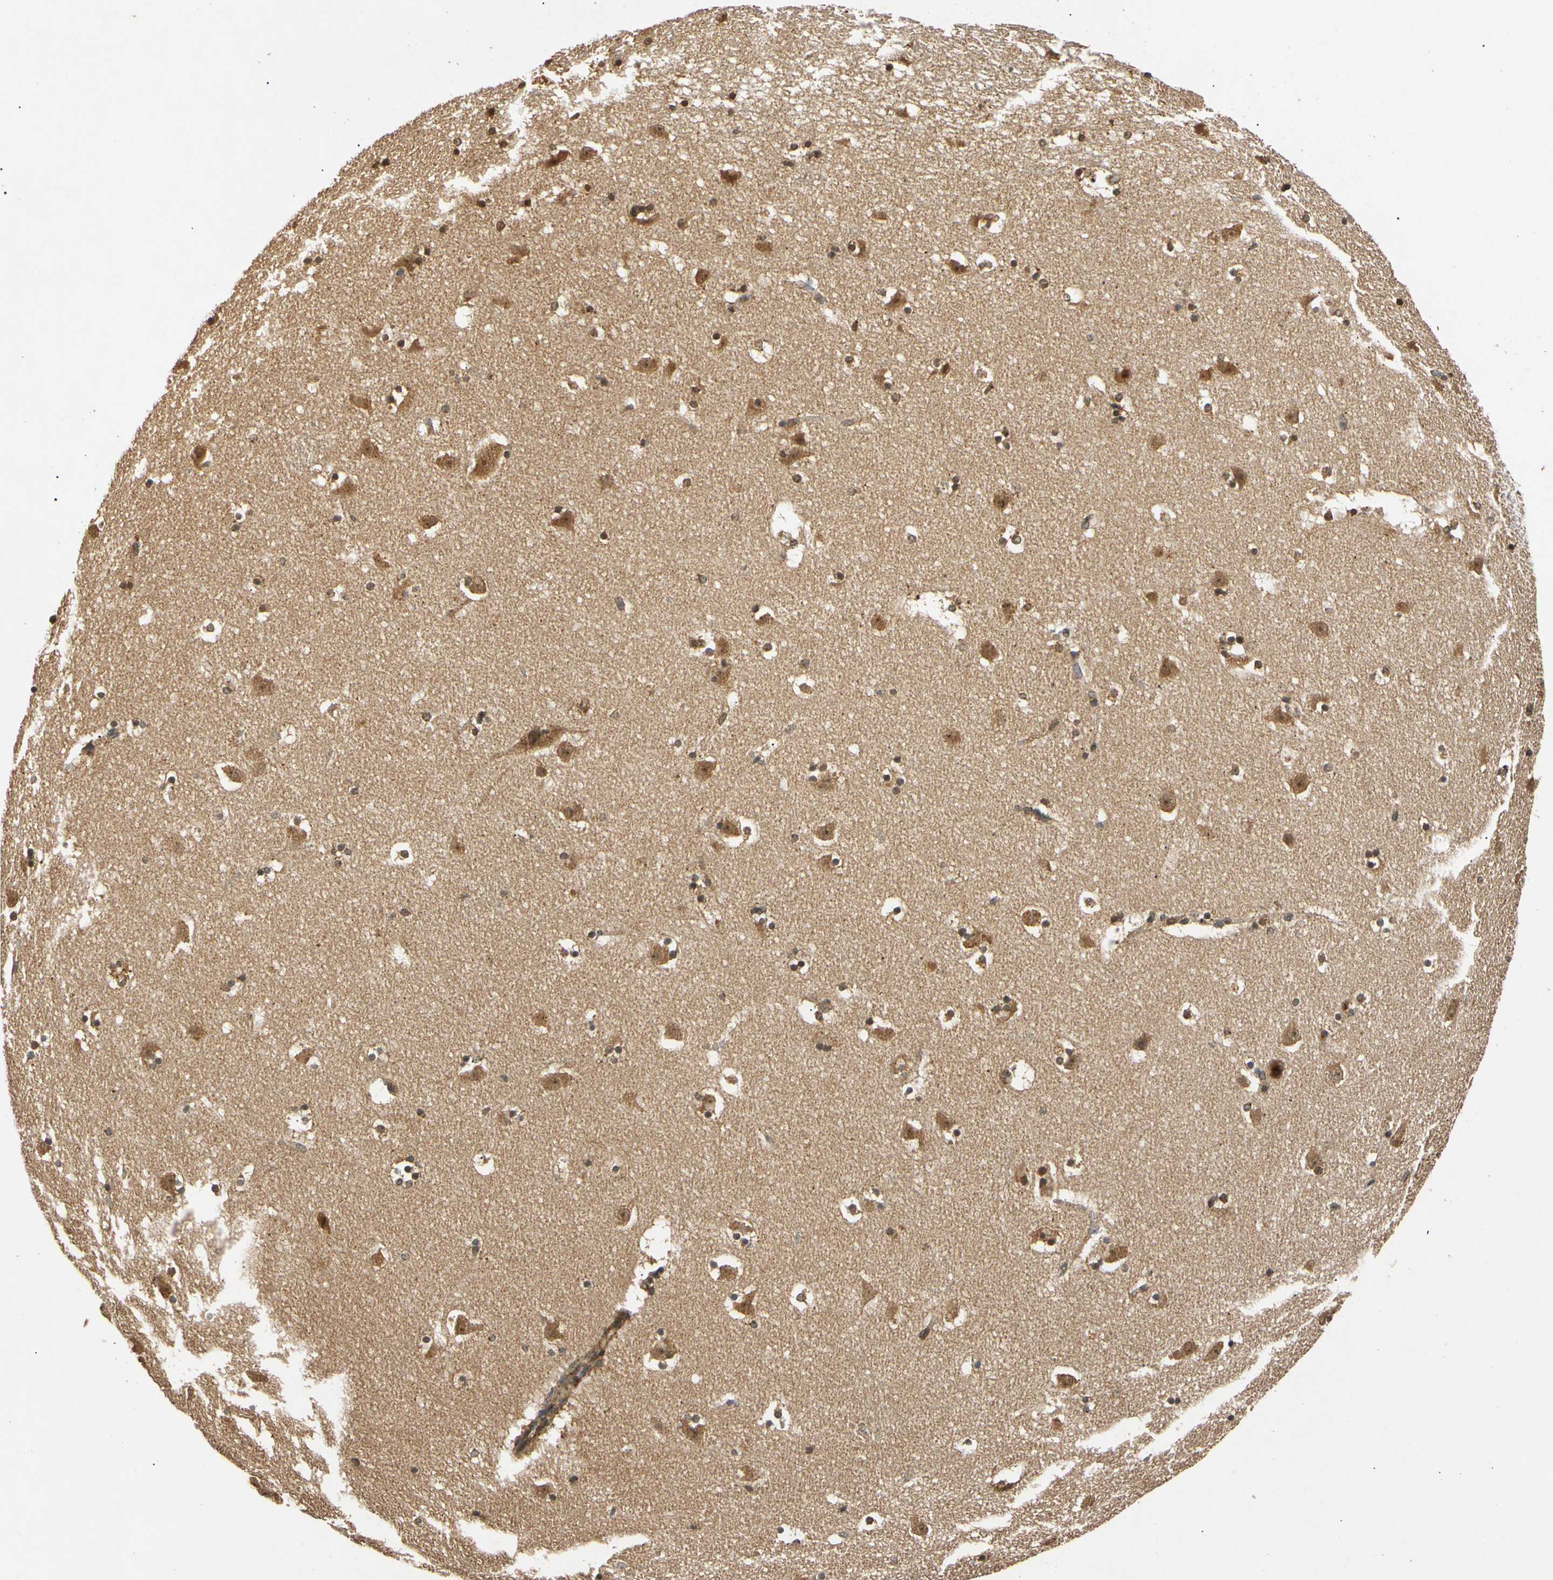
{"staining": {"intensity": "strong", "quantity": "25%-75%", "location": "cytoplasmic/membranous,nuclear"}, "tissue": "caudate", "cell_type": "Glial cells", "image_type": "normal", "snomed": [{"axis": "morphology", "description": "Normal tissue, NOS"}, {"axis": "topography", "description": "Lateral ventricle wall"}], "caption": "The micrograph shows immunohistochemical staining of normal caudate. There is strong cytoplasmic/membranous,nuclear positivity is identified in approximately 25%-75% of glial cells. Ihc stains the protein in brown and the nuclei are stained blue.", "gene": "MRPS22", "patient": {"sex": "male", "age": 45}}